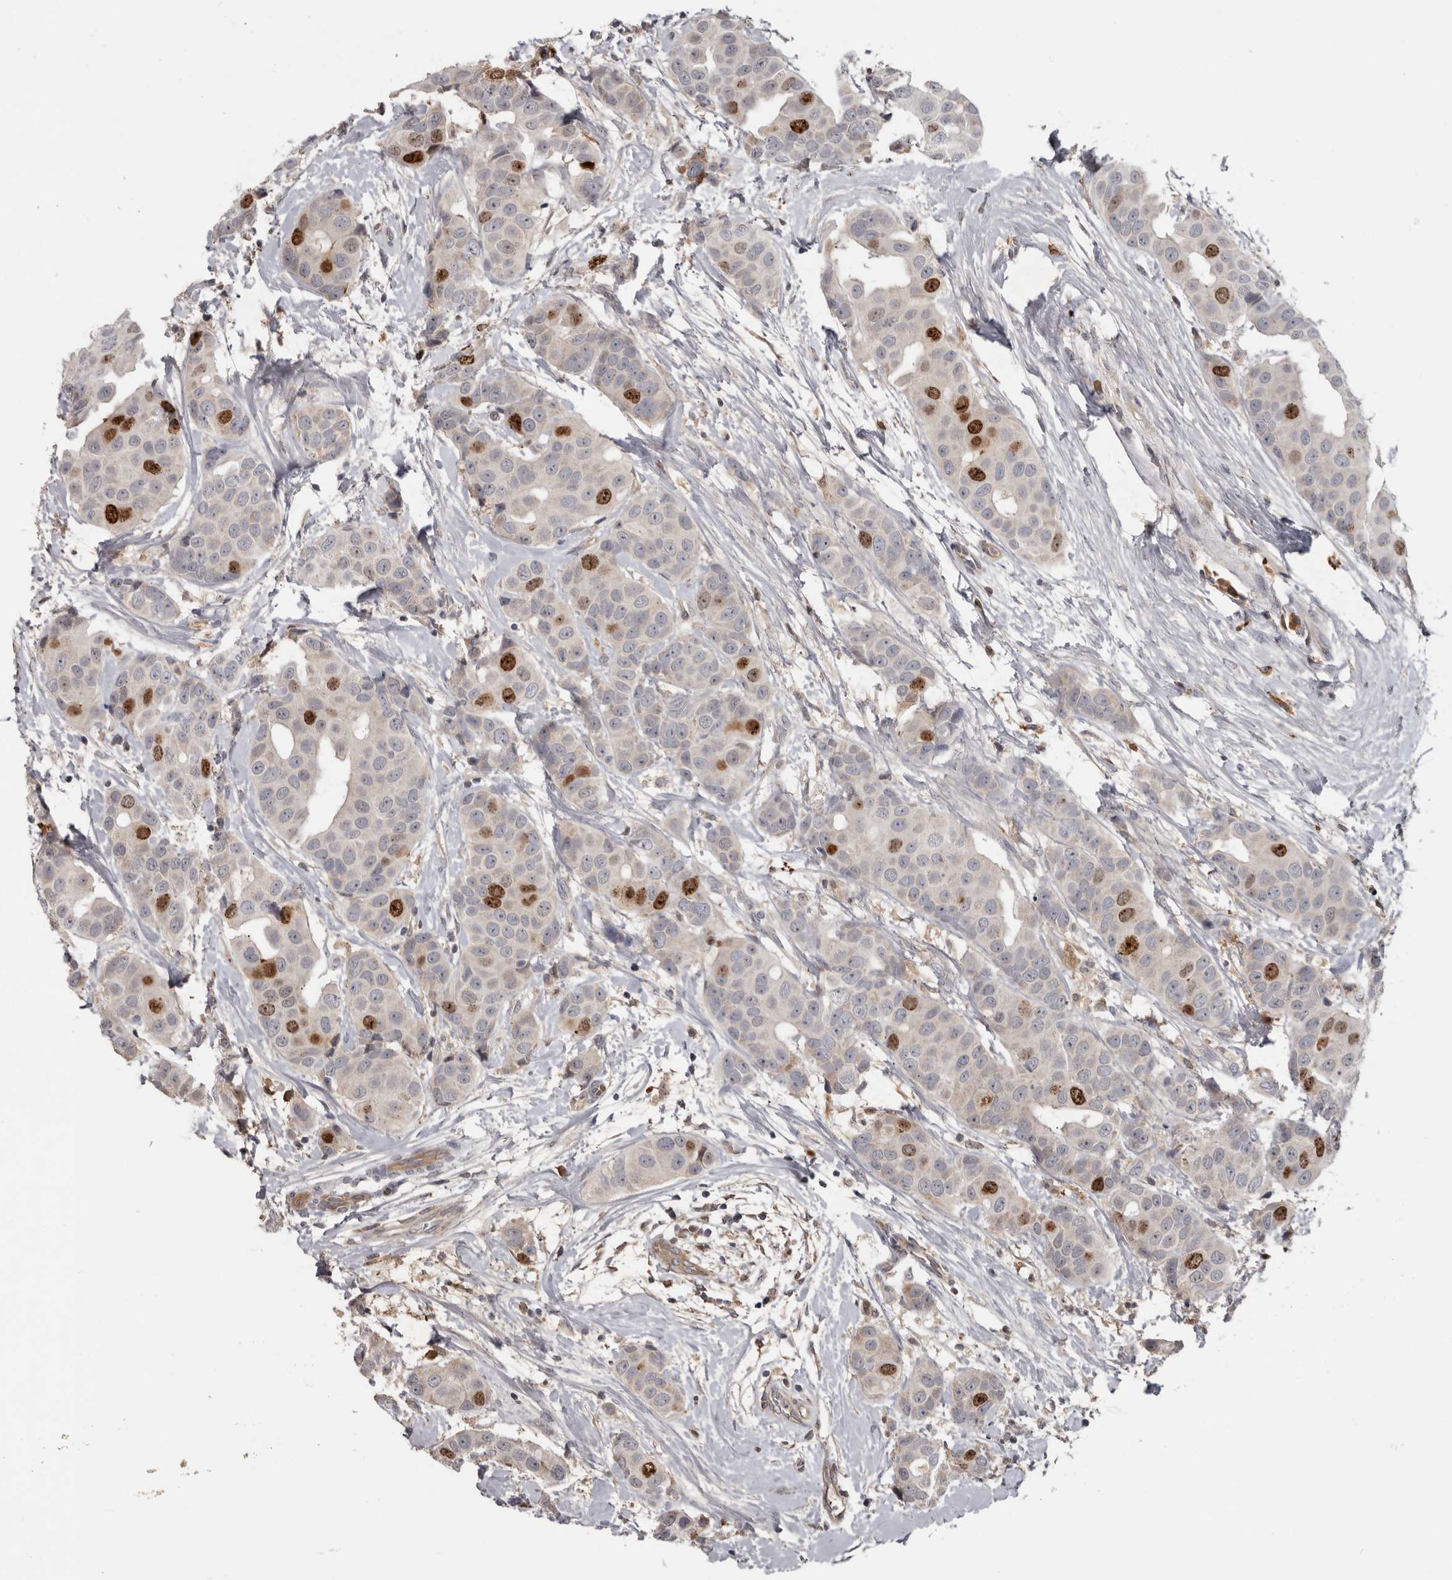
{"staining": {"intensity": "strong", "quantity": "25%-75%", "location": "nuclear"}, "tissue": "breast cancer", "cell_type": "Tumor cells", "image_type": "cancer", "snomed": [{"axis": "morphology", "description": "Normal tissue, NOS"}, {"axis": "morphology", "description": "Duct carcinoma"}, {"axis": "topography", "description": "Breast"}], "caption": "Immunohistochemical staining of breast intraductal carcinoma displays high levels of strong nuclear expression in approximately 25%-75% of tumor cells. The staining is performed using DAB (3,3'-diaminobenzidine) brown chromogen to label protein expression. The nuclei are counter-stained blue using hematoxylin.", "gene": "CDCA8", "patient": {"sex": "female", "age": 39}}